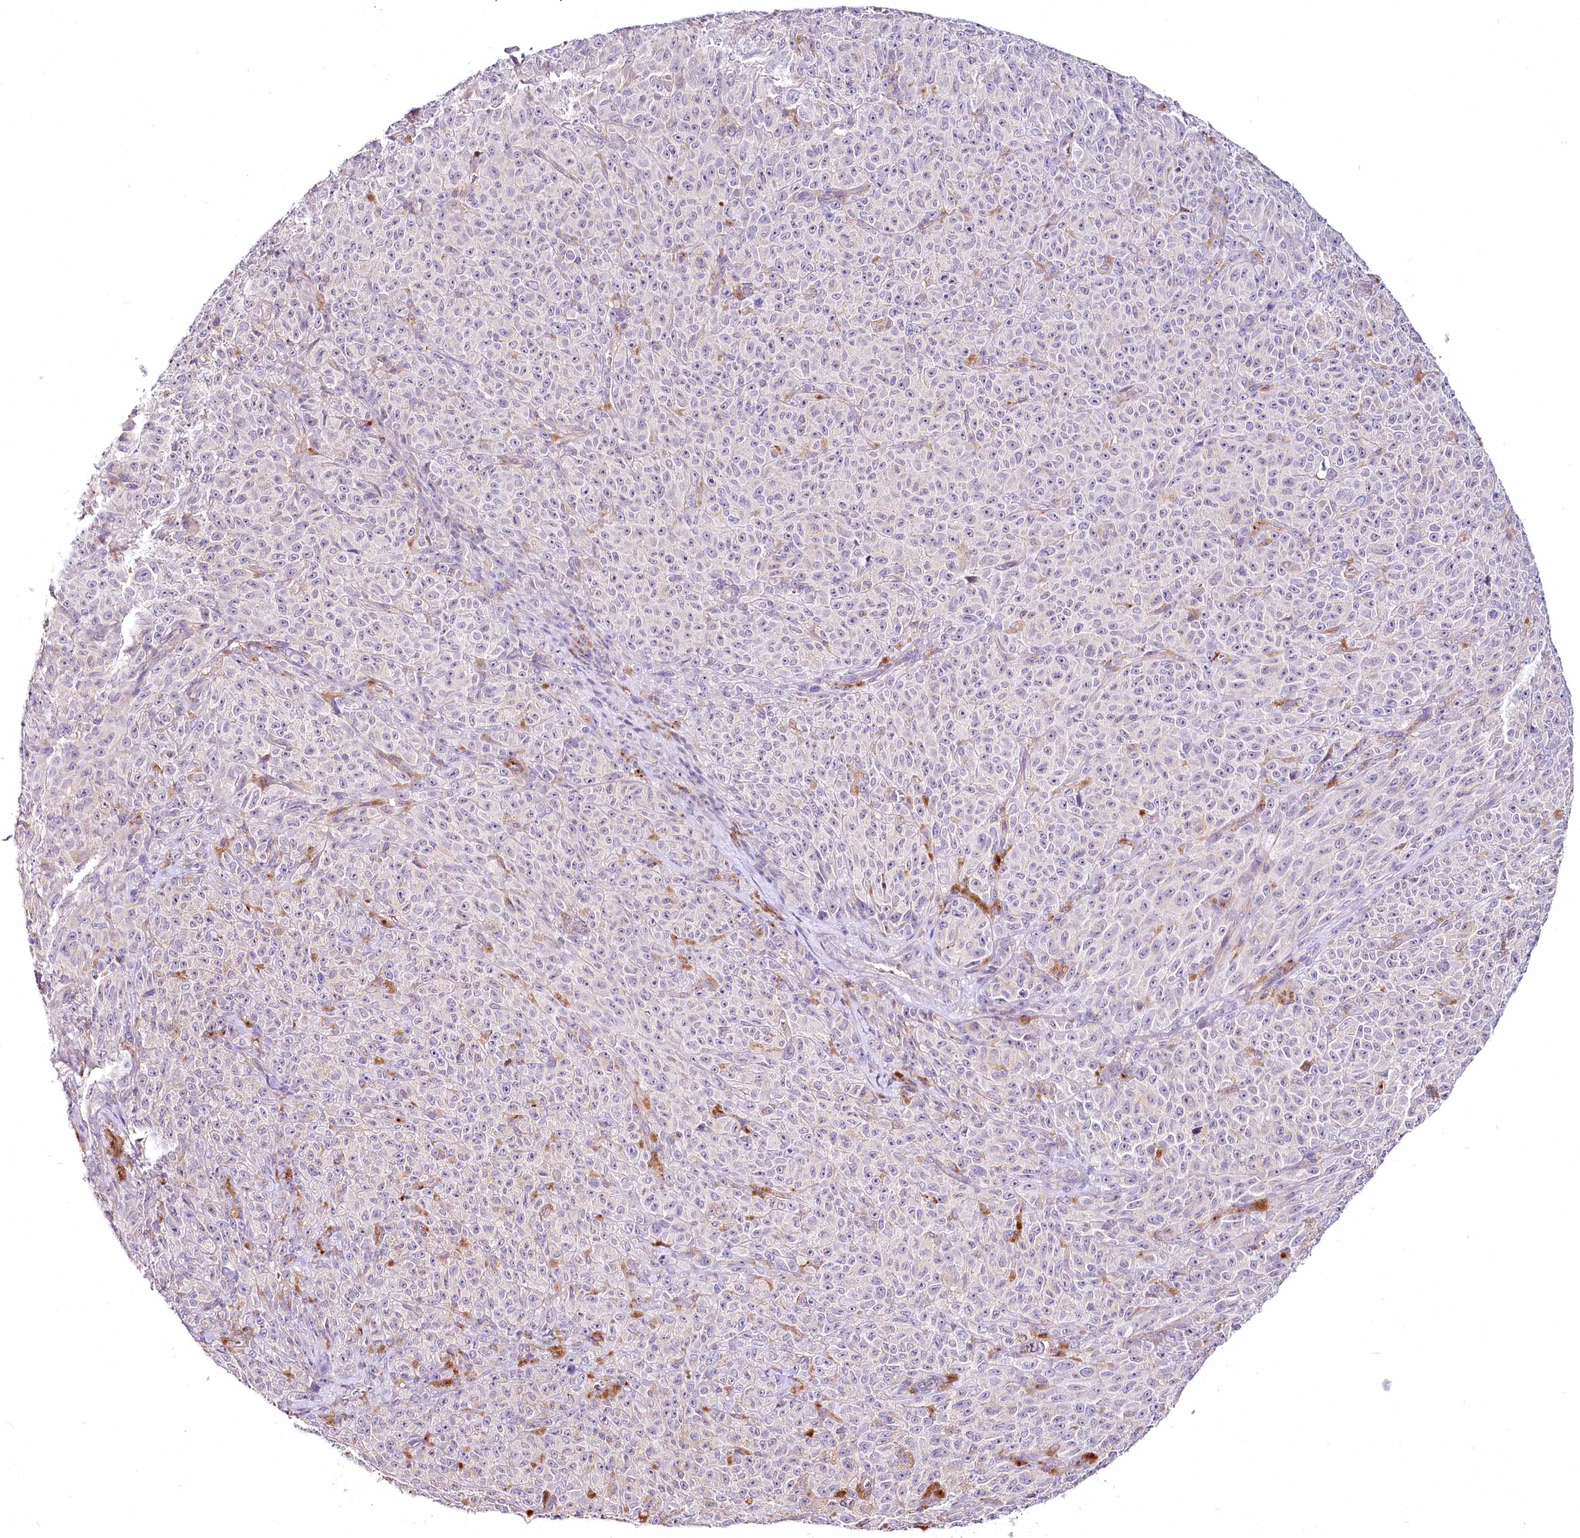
{"staining": {"intensity": "negative", "quantity": "none", "location": "none"}, "tissue": "melanoma", "cell_type": "Tumor cells", "image_type": "cancer", "snomed": [{"axis": "morphology", "description": "Malignant melanoma, NOS"}, {"axis": "topography", "description": "Skin"}], "caption": "High magnification brightfield microscopy of malignant melanoma stained with DAB (3,3'-diaminobenzidine) (brown) and counterstained with hematoxylin (blue): tumor cells show no significant staining.", "gene": "VWA5A", "patient": {"sex": "female", "age": 82}}